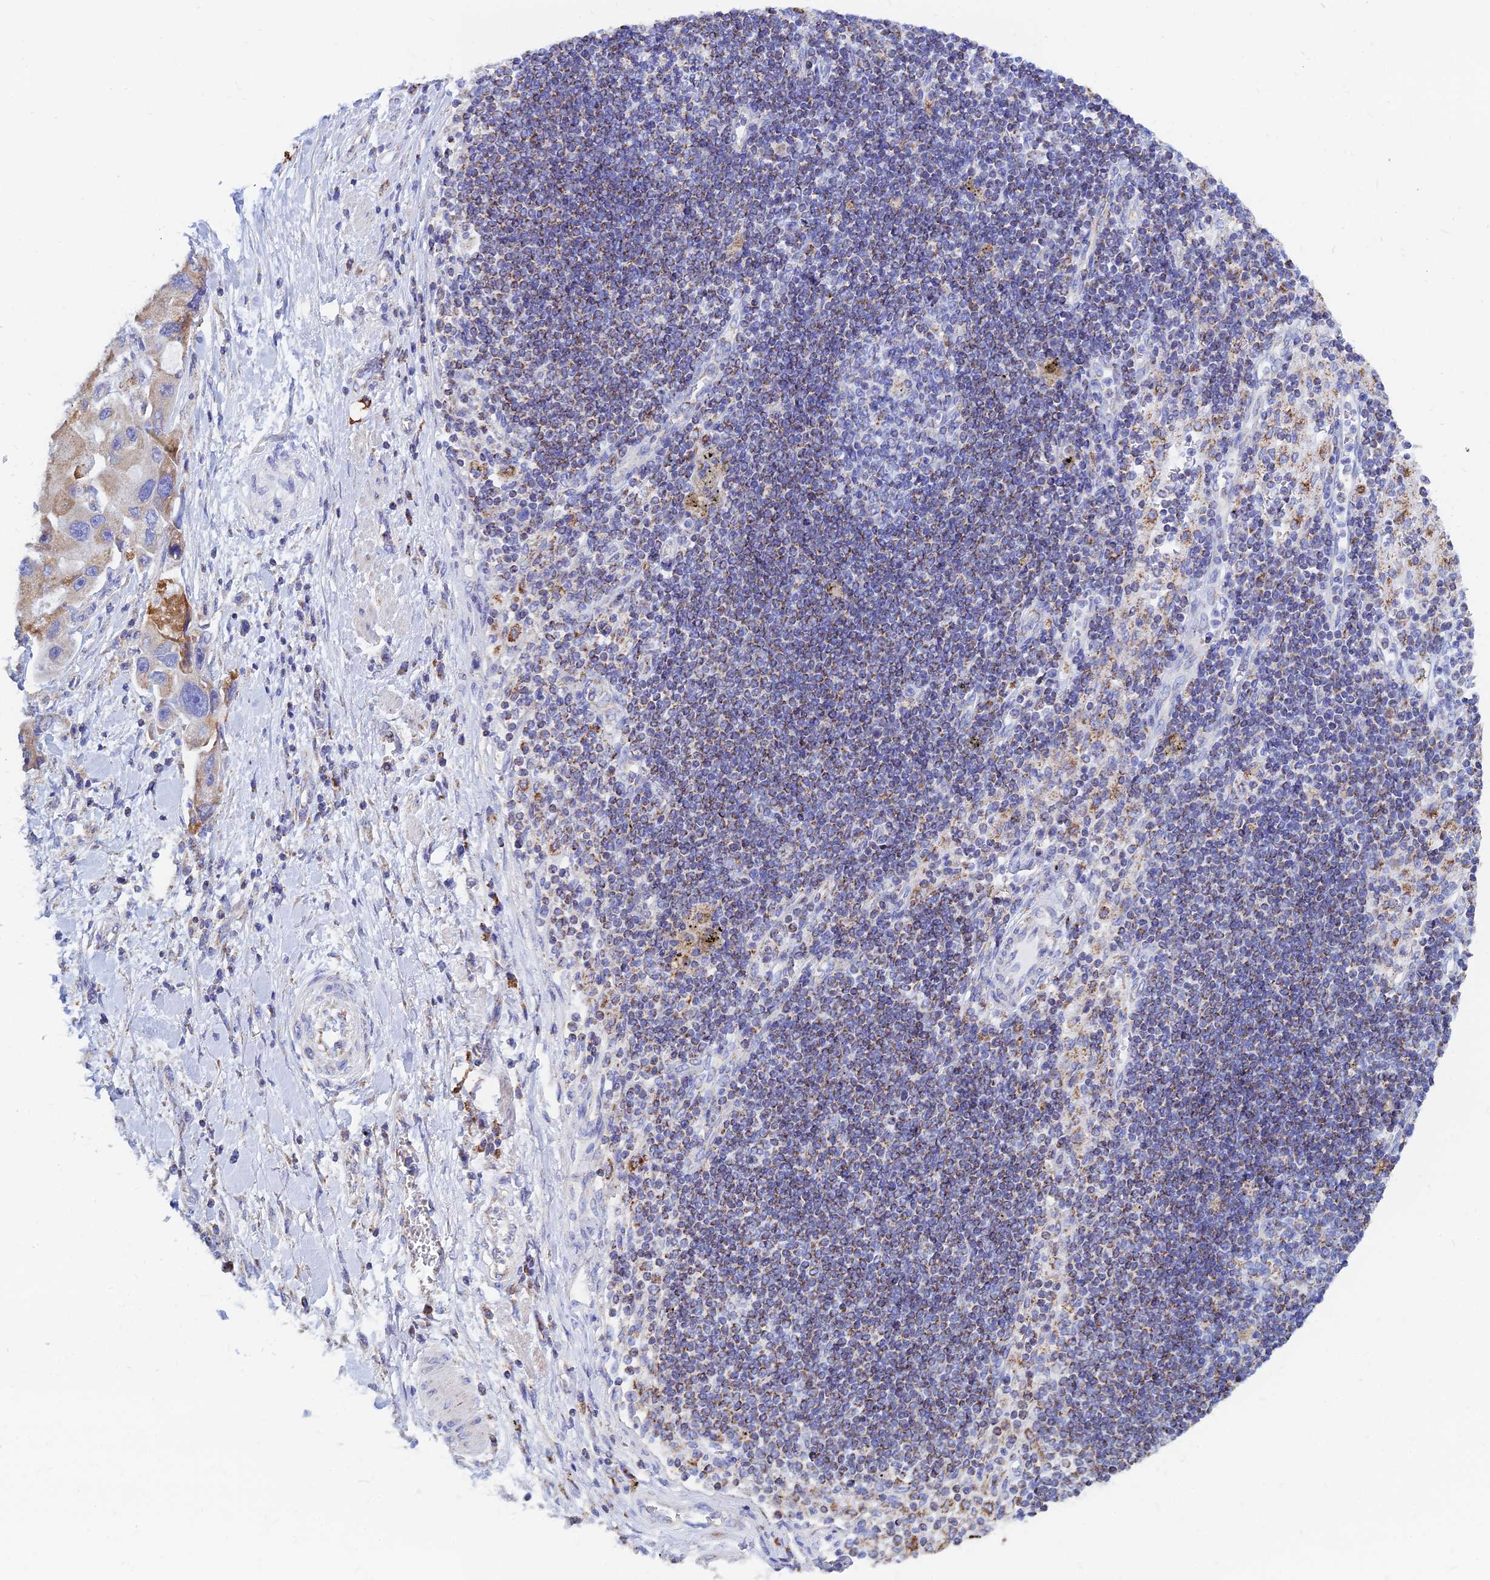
{"staining": {"intensity": "weak", "quantity": "25%-75%", "location": "cytoplasmic/membranous"}, "tissue": "lung cancer", "cell_type": "Tumor cells", "image_type": "cancer", "snomed": [{"axis": "morphology", "description": "Adenocarcinoma, NOS"}, {"axis": "topography", "description": "Lung"}], "caption": "Protein staining displays weak cytoplasmic/membranous expression in about 25%-75% of tumor cells in adenocarcinoma (lung).", "gene": "MGST1", "patient": {"sex": "female", "age": 54}}